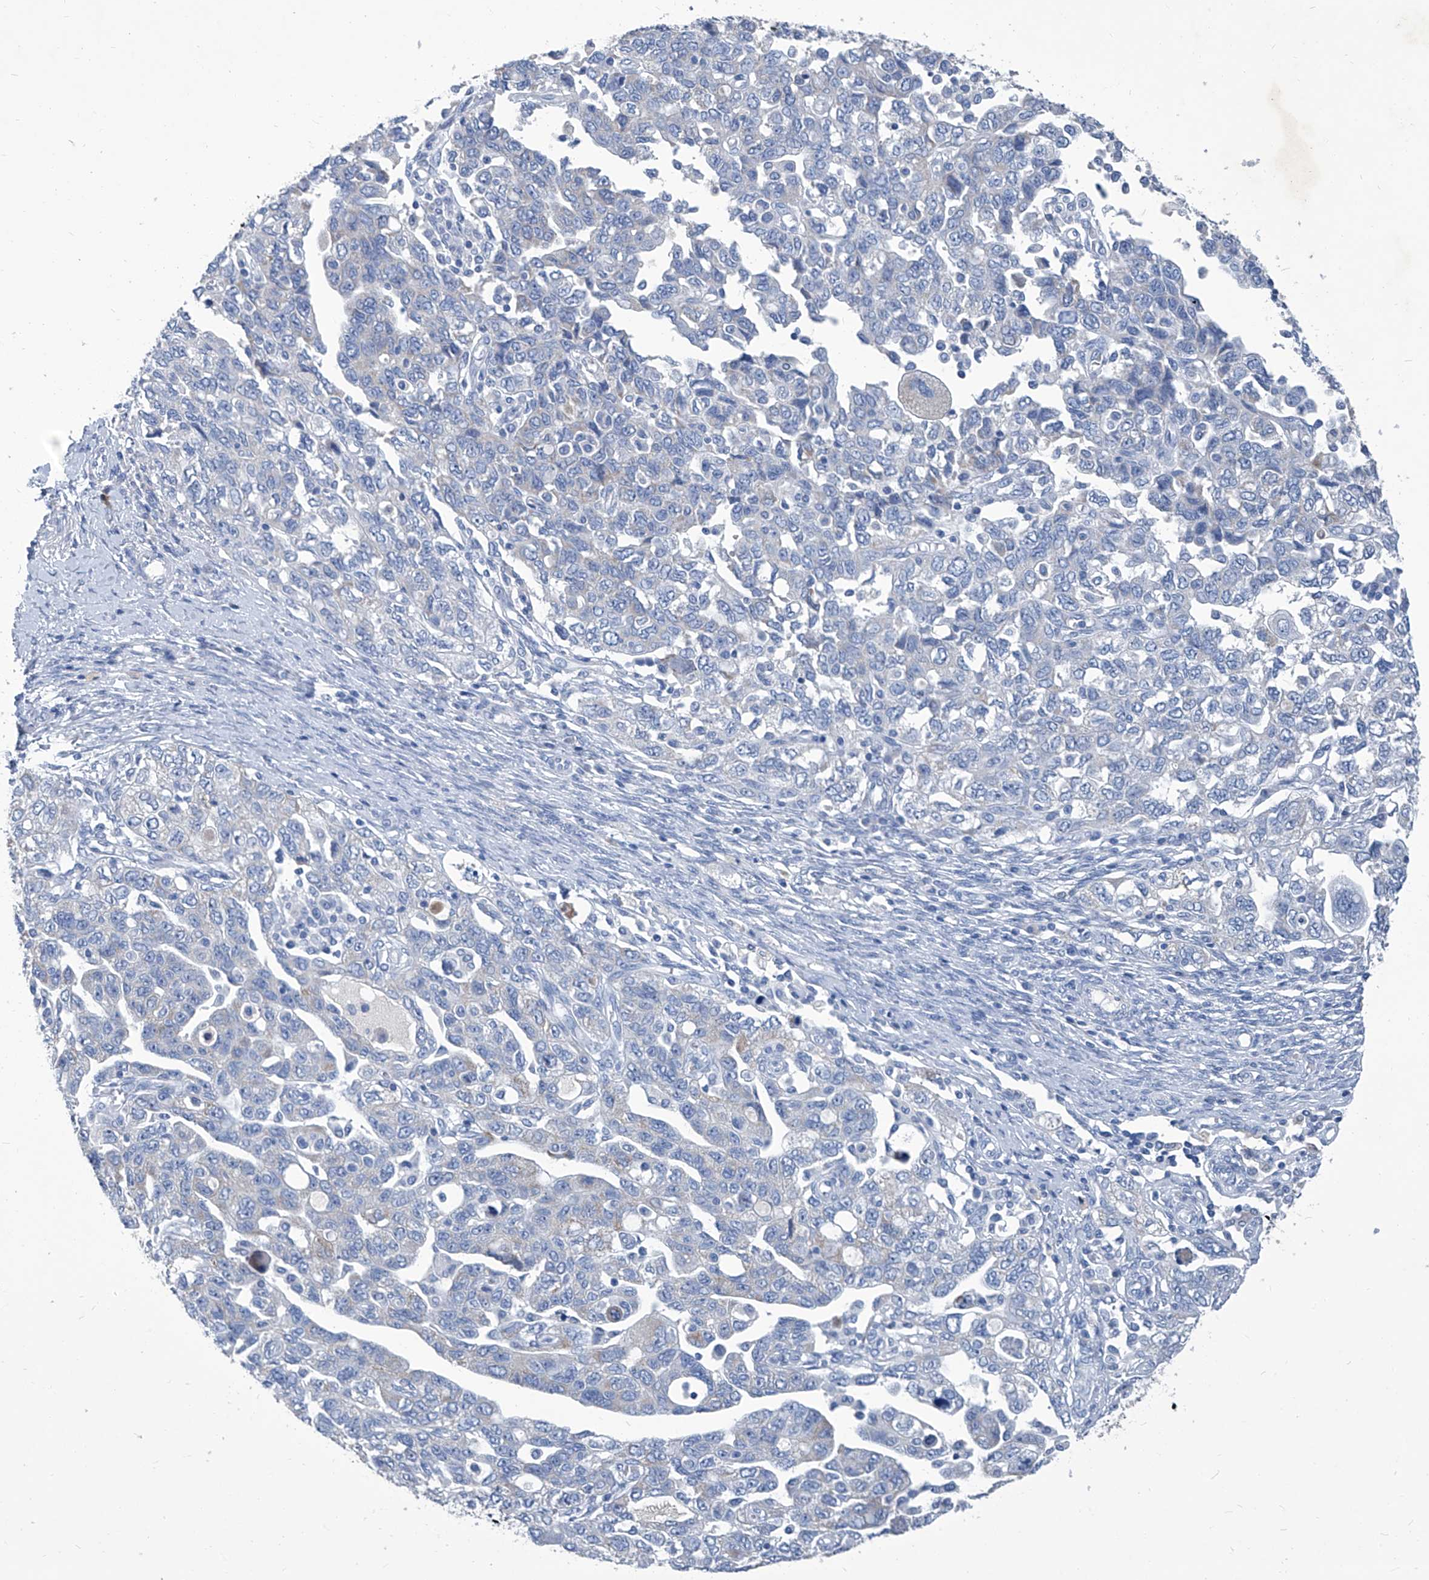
{"staining": {"intensity": "negative", "quantity": "none", "location": "none"}, "tissue": "ovarian cancer", "cell_type": "Tumor cells", "image_type": "cancer", "snomed": [{"axis": "morphology", "description": "Carcinoma, NOS"}, {"axis": "morphology", "description": "Cystadenocarcinoma, serous, NOS"}, {"axis": "topography", "description": "Ovary"}], "caption": "Tumor cells are negative for protein expression in human serous cystadenocarcinoma (ovarian).", "gene": "MTARC1", "patient": {"sex": "female", "age": 69}}